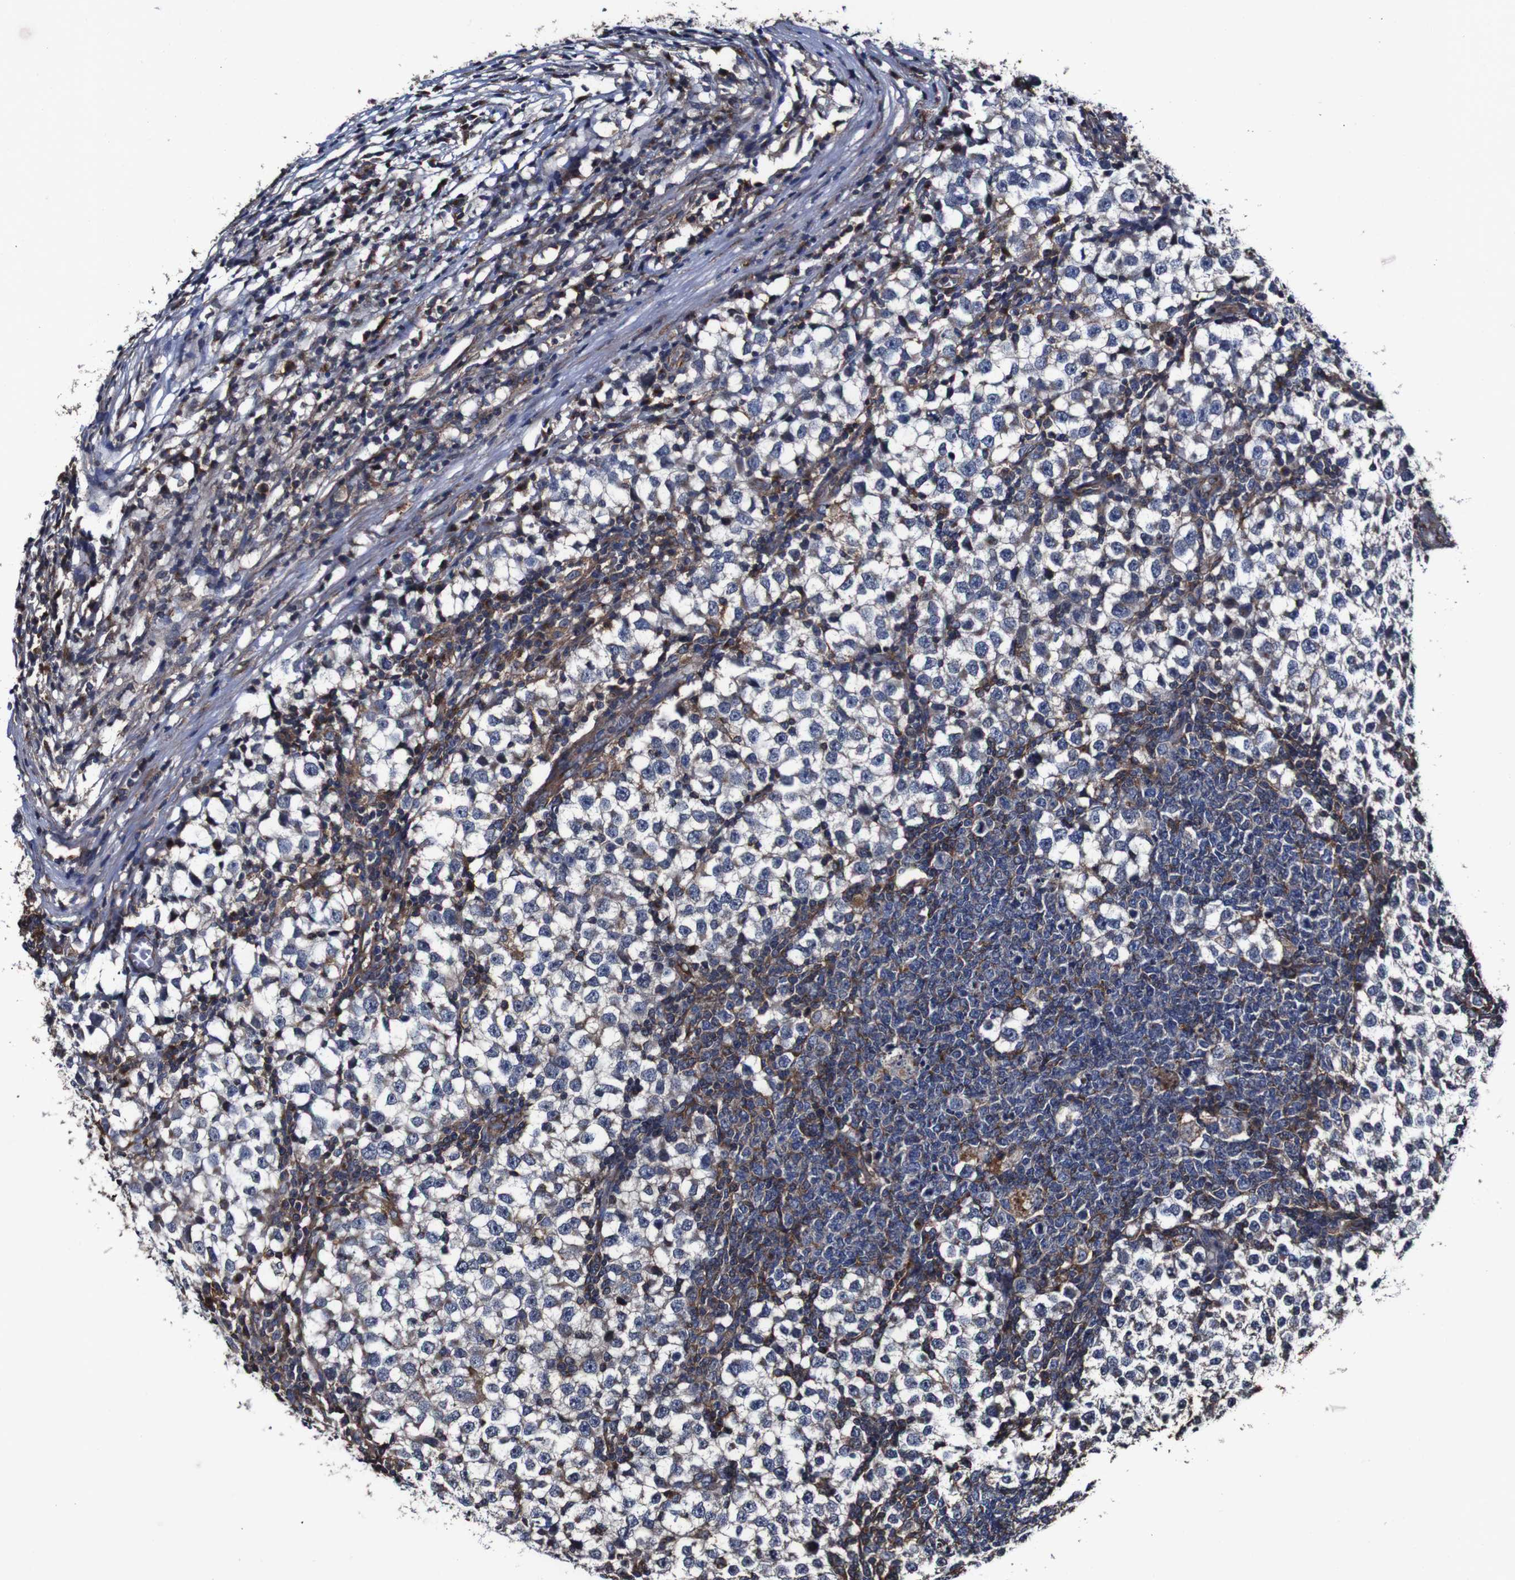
{"staining": {"intensity": "negative", "quantity": "none", "location": "none"}, "tissue": "testis cancer", "cell_type": "Tumor cells", "image_type": "cancer", "snomed": [{"axis": "morphology", "description": "Seminoma, NOS"}, {"axis": "topography", "description": "Testis"}], "caption": "An image of human testis cancer is negative for staining in tumor cells. (DAB immunohistochemistry, high magnification).", "gene": "CSF1R", "patient": {"sex": "male", "age": 65}}